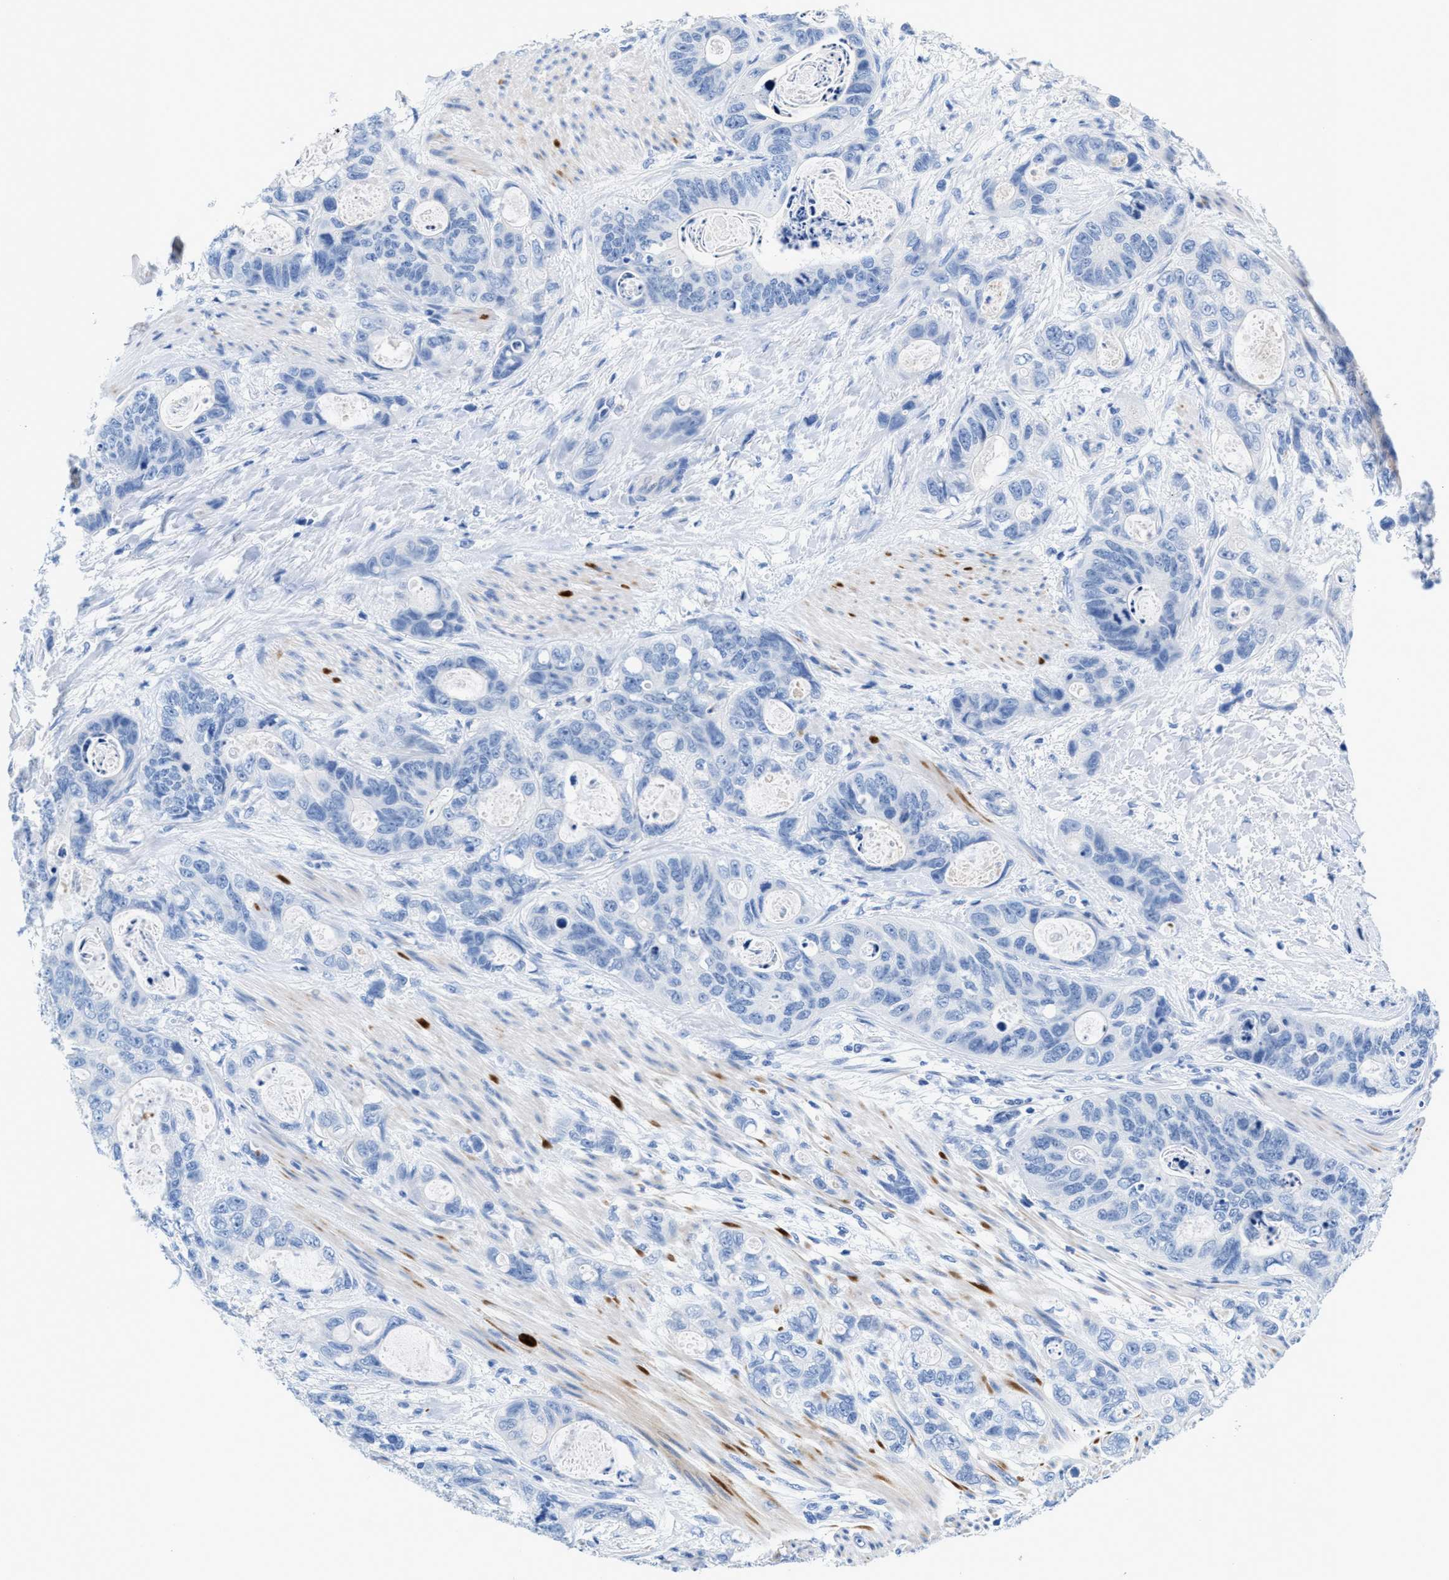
{"staining": {"intensity": "negative", "quantity": "none", "location": "none"}, "tissue": "stomach cancer", "cell_type": "Tumor cells", "image_type": "cancer", "snomed": [{"axis": "morphology", "description": "Normal tissue, NOS"}, {"axis": "morphology", "description": "Adenocarcinoma, NOS"}, {"axis": "topography", "description": "Stomach"}], "caption": "Immunohistochemistry (IHC) of human stomach cancer displays no positivity in tumor cells. Nuclei are stained in blue.", "gene": "SLFN13", "patient": {"sex": "female", "age": 89}}